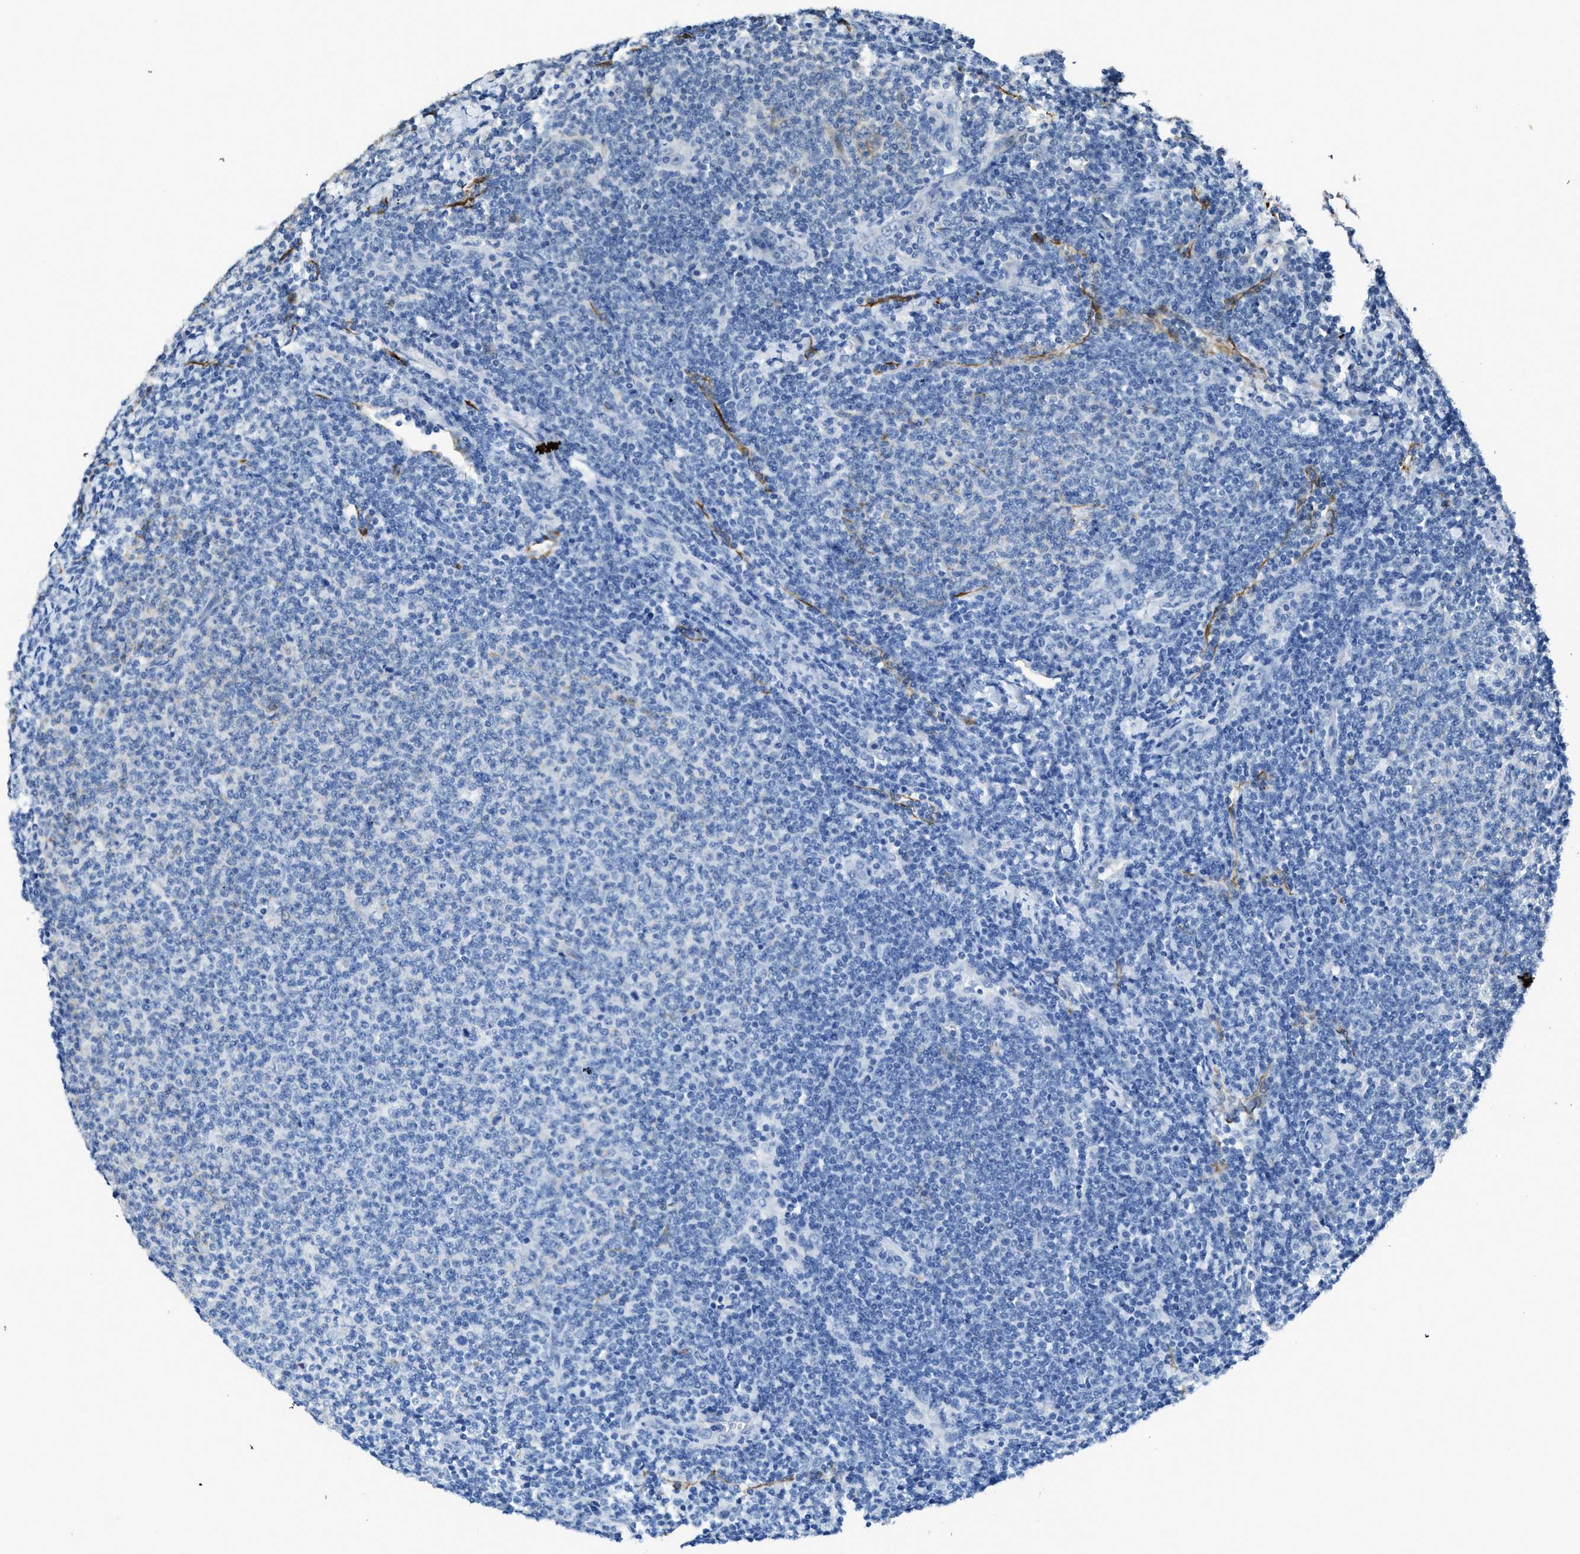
{"staining": {"intensity": "negative", "quantity": "none", "location": "none"}, "tissue": "lymphoma", "cell_type": "Tumor cells", "image_type": "cancer", "snomed": [{"axis": "morphology", "description": "Malignant lymphoma, non-Hodgkin's type, Low grade"}, {"axis": "topography", "description": "Lymph node"}], "caption": "Lymphoma was stained to show a protein in brown. There is no significant positivity in tumor cells. Brightfield microscopy of IHC stained with DAB (brown) and hematoxylin (blue), captured at high magnification.", "gene": "SYNM", "patient": {"sex": "male", "age": 66}}